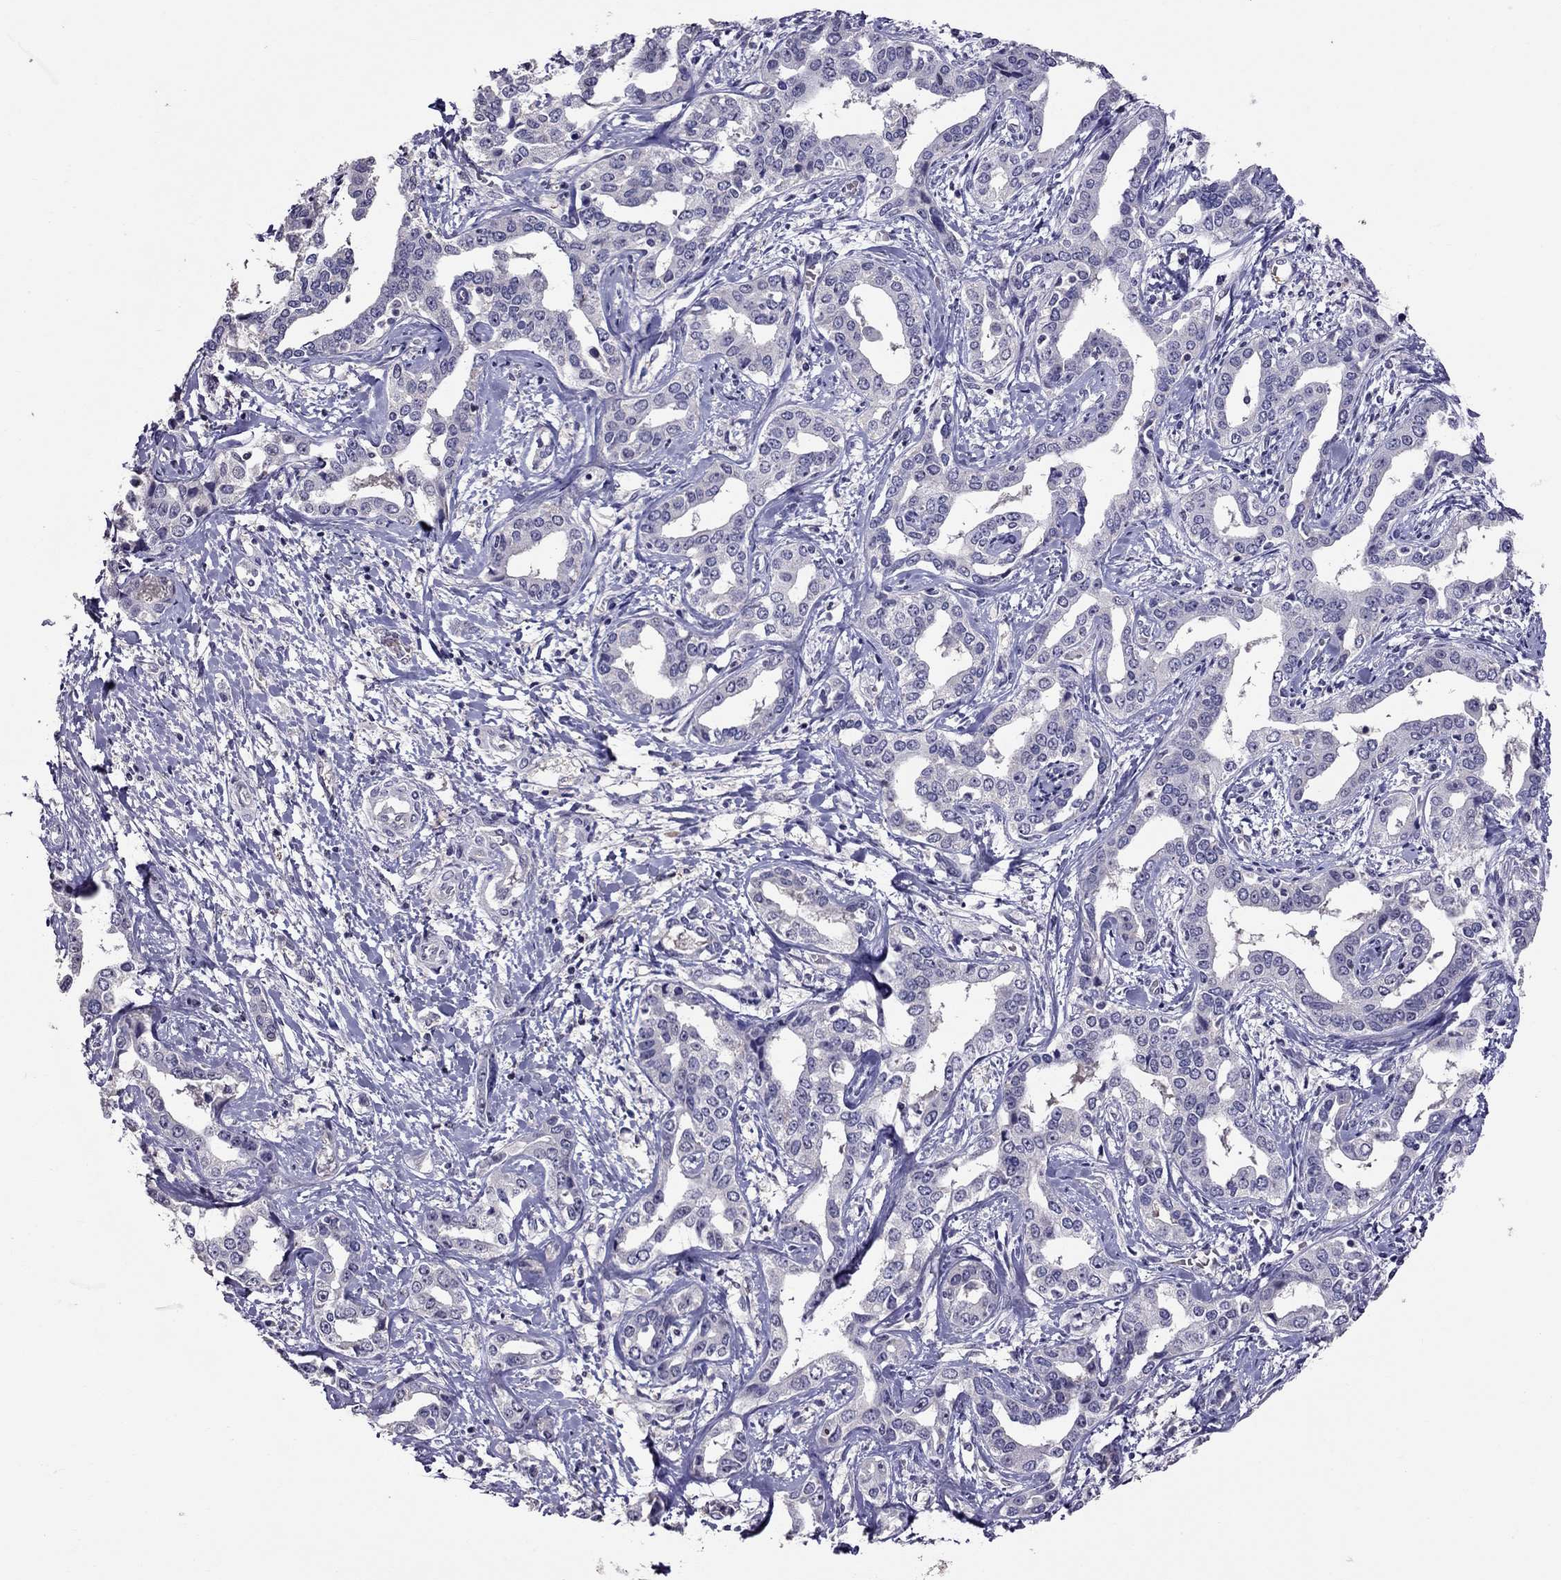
{"staining": {"intensity": "negative", "quantity": "none", "location": "none"}, "tissue": "liver cancer", "cell_type": "Tumor cells", "image_type": "cancer", "snomed": [{"axis": "morphology", "description": "Cholangiocarcinoma"}, {"axis": "topography", "description": "Liver"}], "caption": "The IHC micrograph has no significant positivity in tumor cells of cholangiocarcinoma (liver) tissue.", "gene": "LRRC46", "patient": {"sex": "male", "age": 59}}